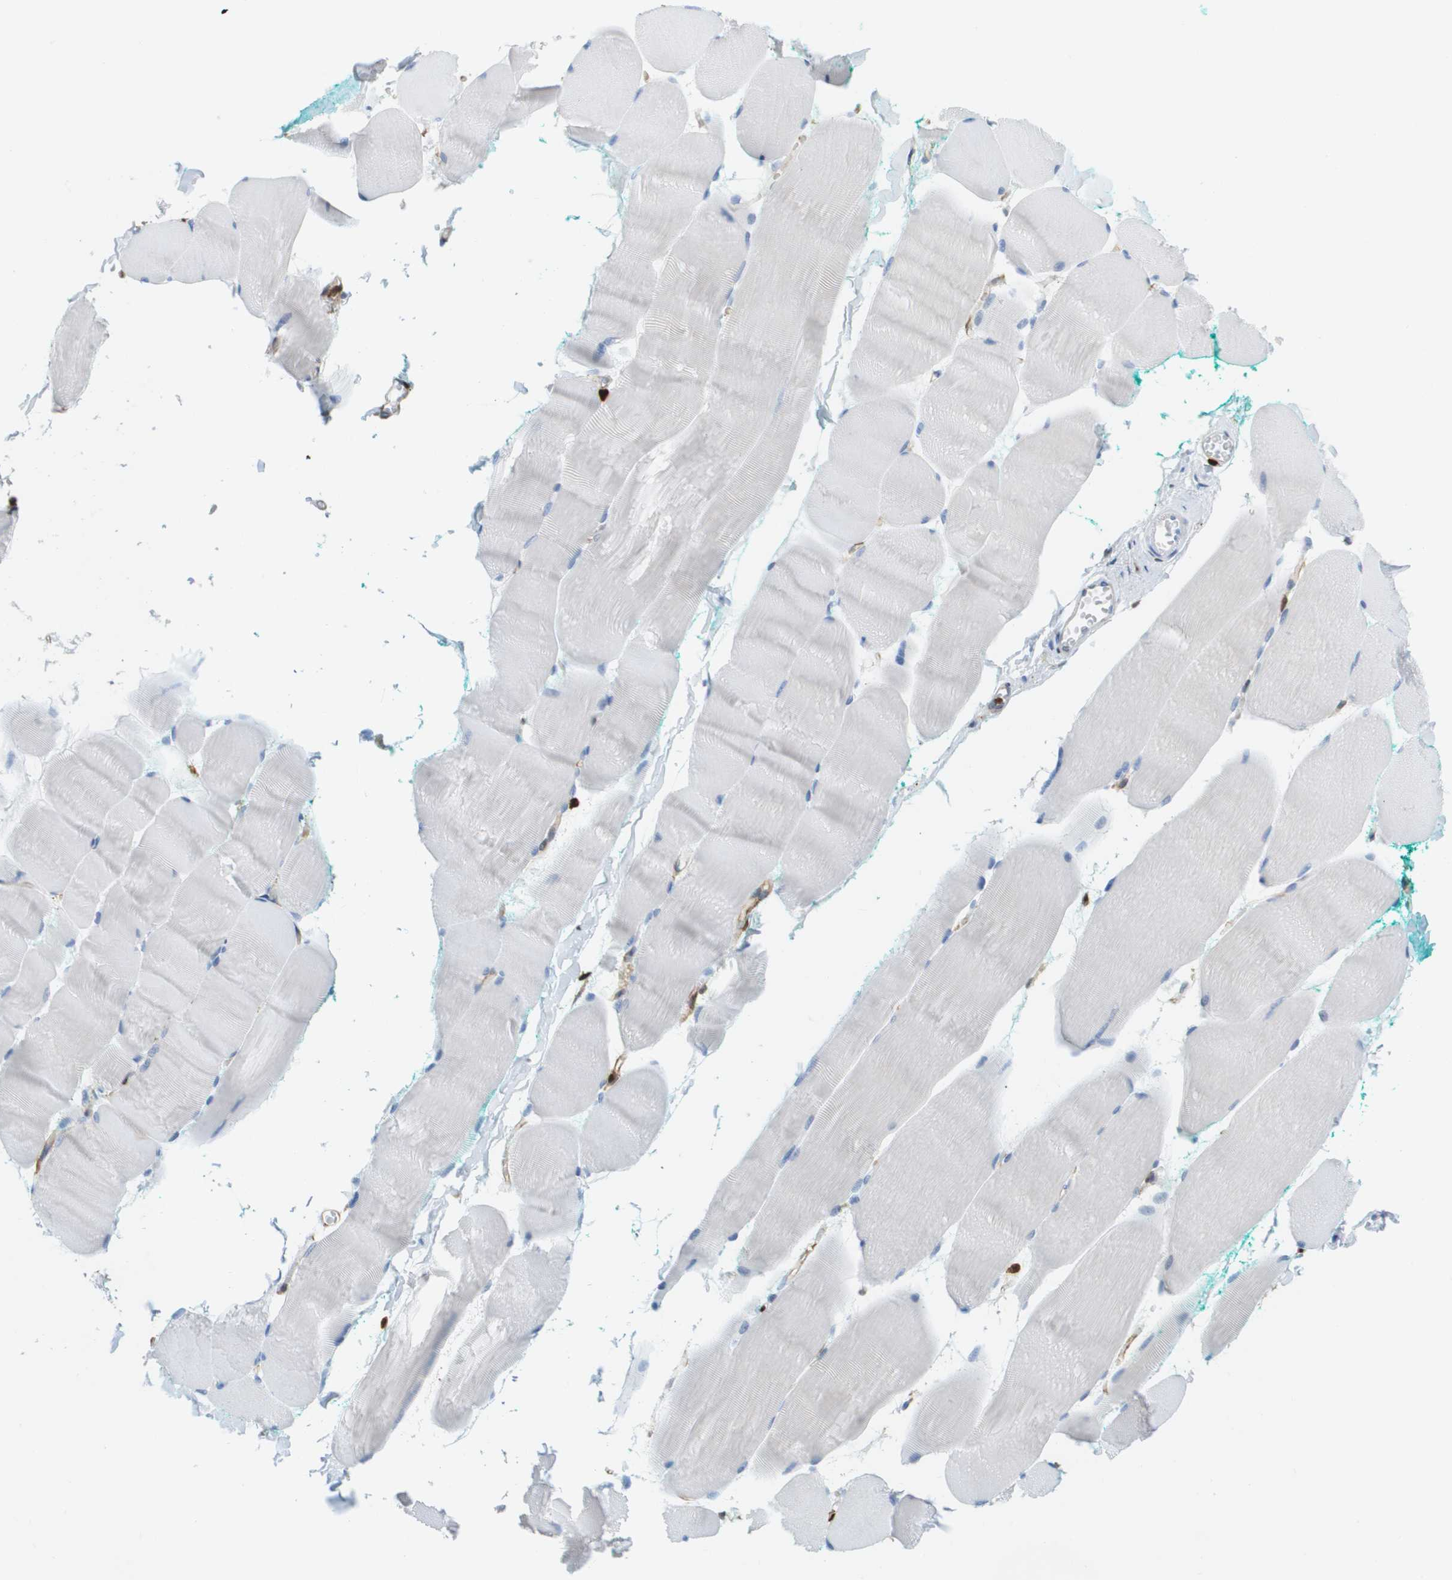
{"staining": {"intensity": "negative", "quantity": "none", "location": "none"}, "tissue": "skeletal muscle", "cell_type": "Myocytes", "image_type": "normal", "snomed": [{"axis": "morphology", "description": "Normal tissue, NOS"}, {"axis": "morphology", "description": "Squamous cell carcinoma, NOS"}, {"axis": "topography", "description": "Skeletal muscle"}], "caption": "This is a histopathology image of immunohistochemistry (IHC) staining of benign skeletal muscle, which shows no staining in myocytes.", "gene": "DOCK5", "patient": {"sex": "male", "age": 51}}